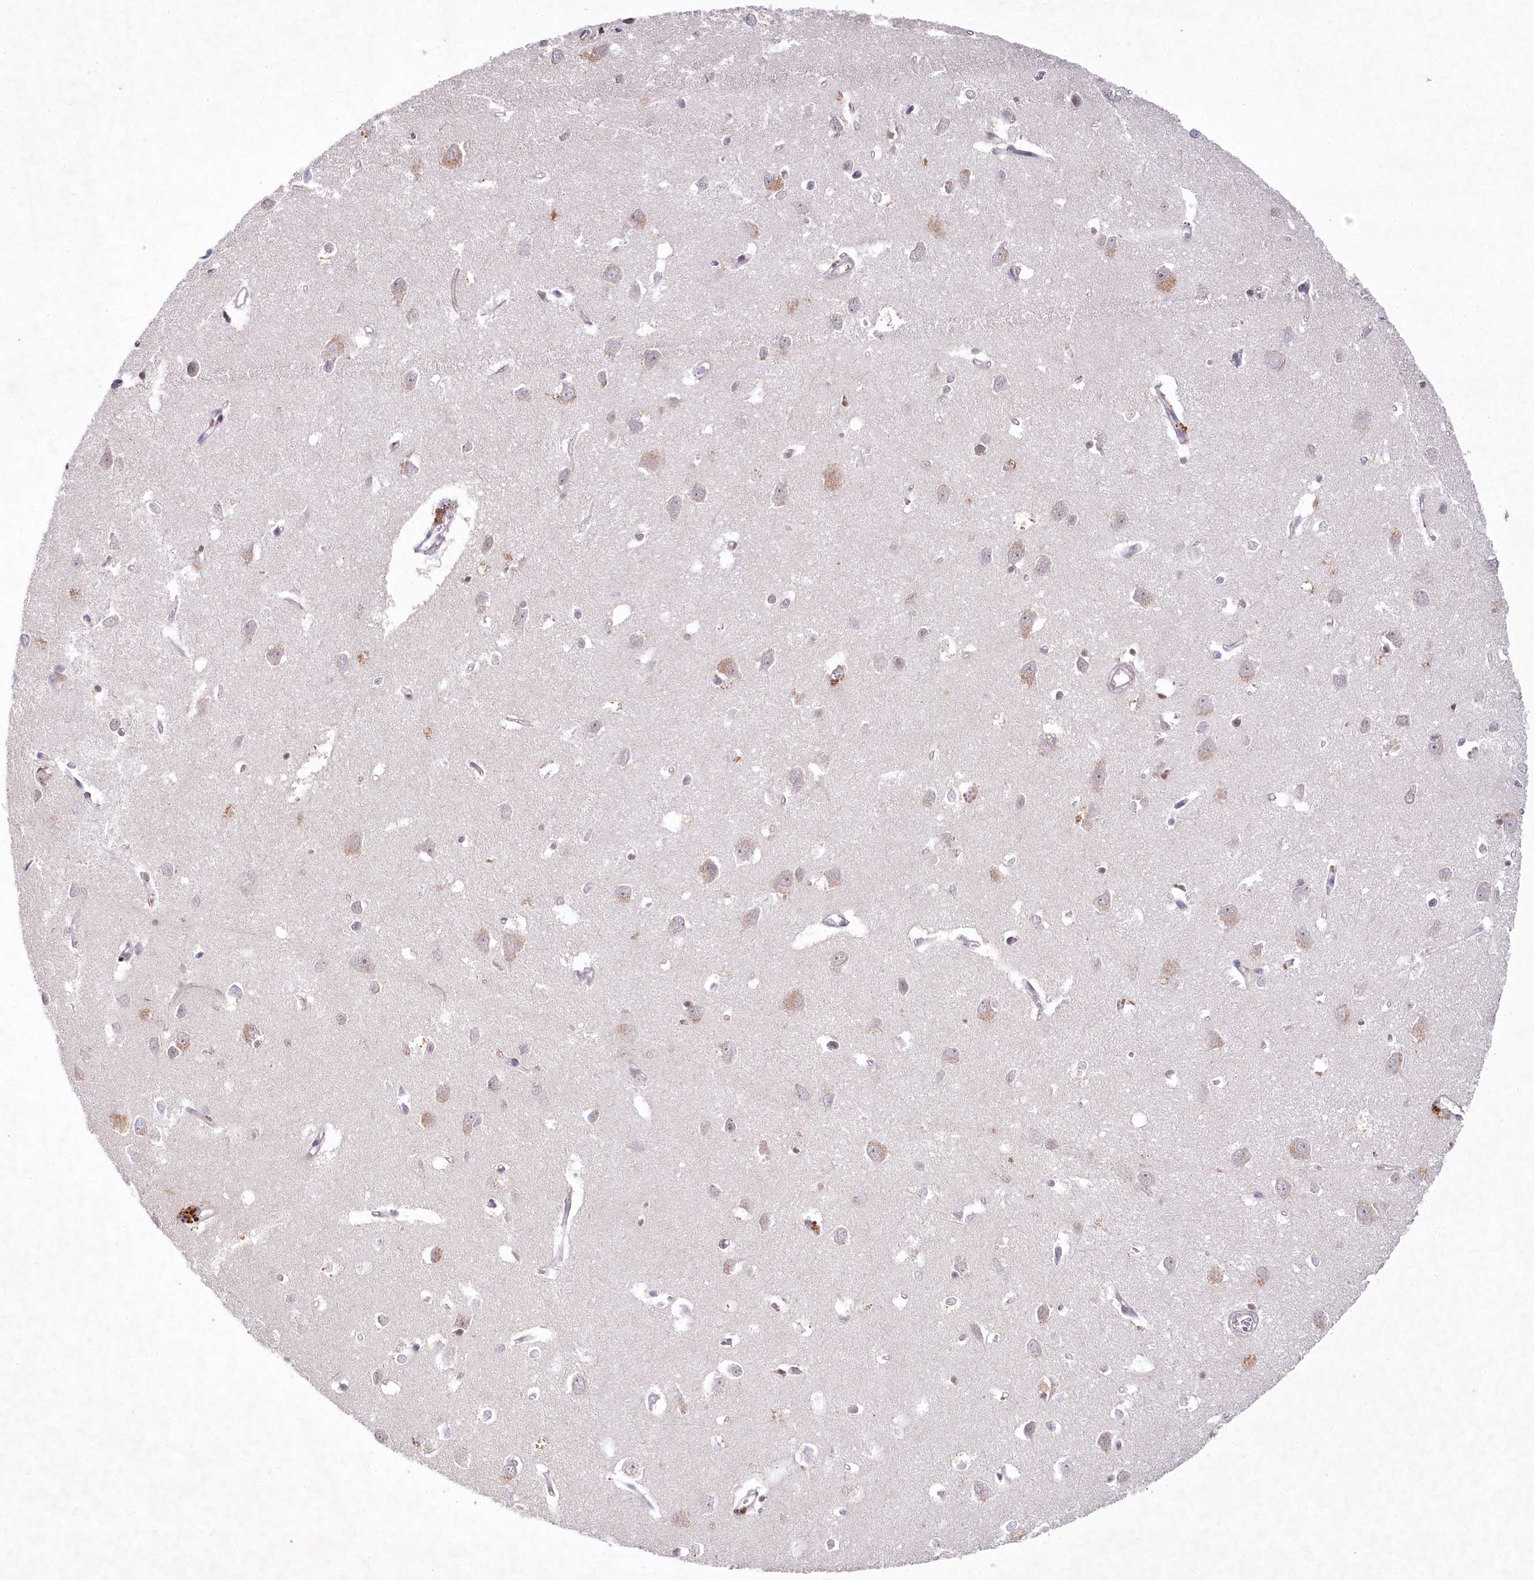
{"staining": {"intensity": "negative", "quantity": "none", "location": "none"}, "tissue": "cerebral cortex", "cell_type": "Endothelial cells", "image_type": "normal", "snomed": [{"axis": "morphology", "description": "Normal tissue, NOS"}, {"axis": "topography", "description": "Cerebral cortex"}], "caption": "Immunohistochemical staining of normal human cerebral cortex displays no significant expression in endothelial cells.", "gene": "AMTN", "patient": {"sex": "female", "age": 64}}